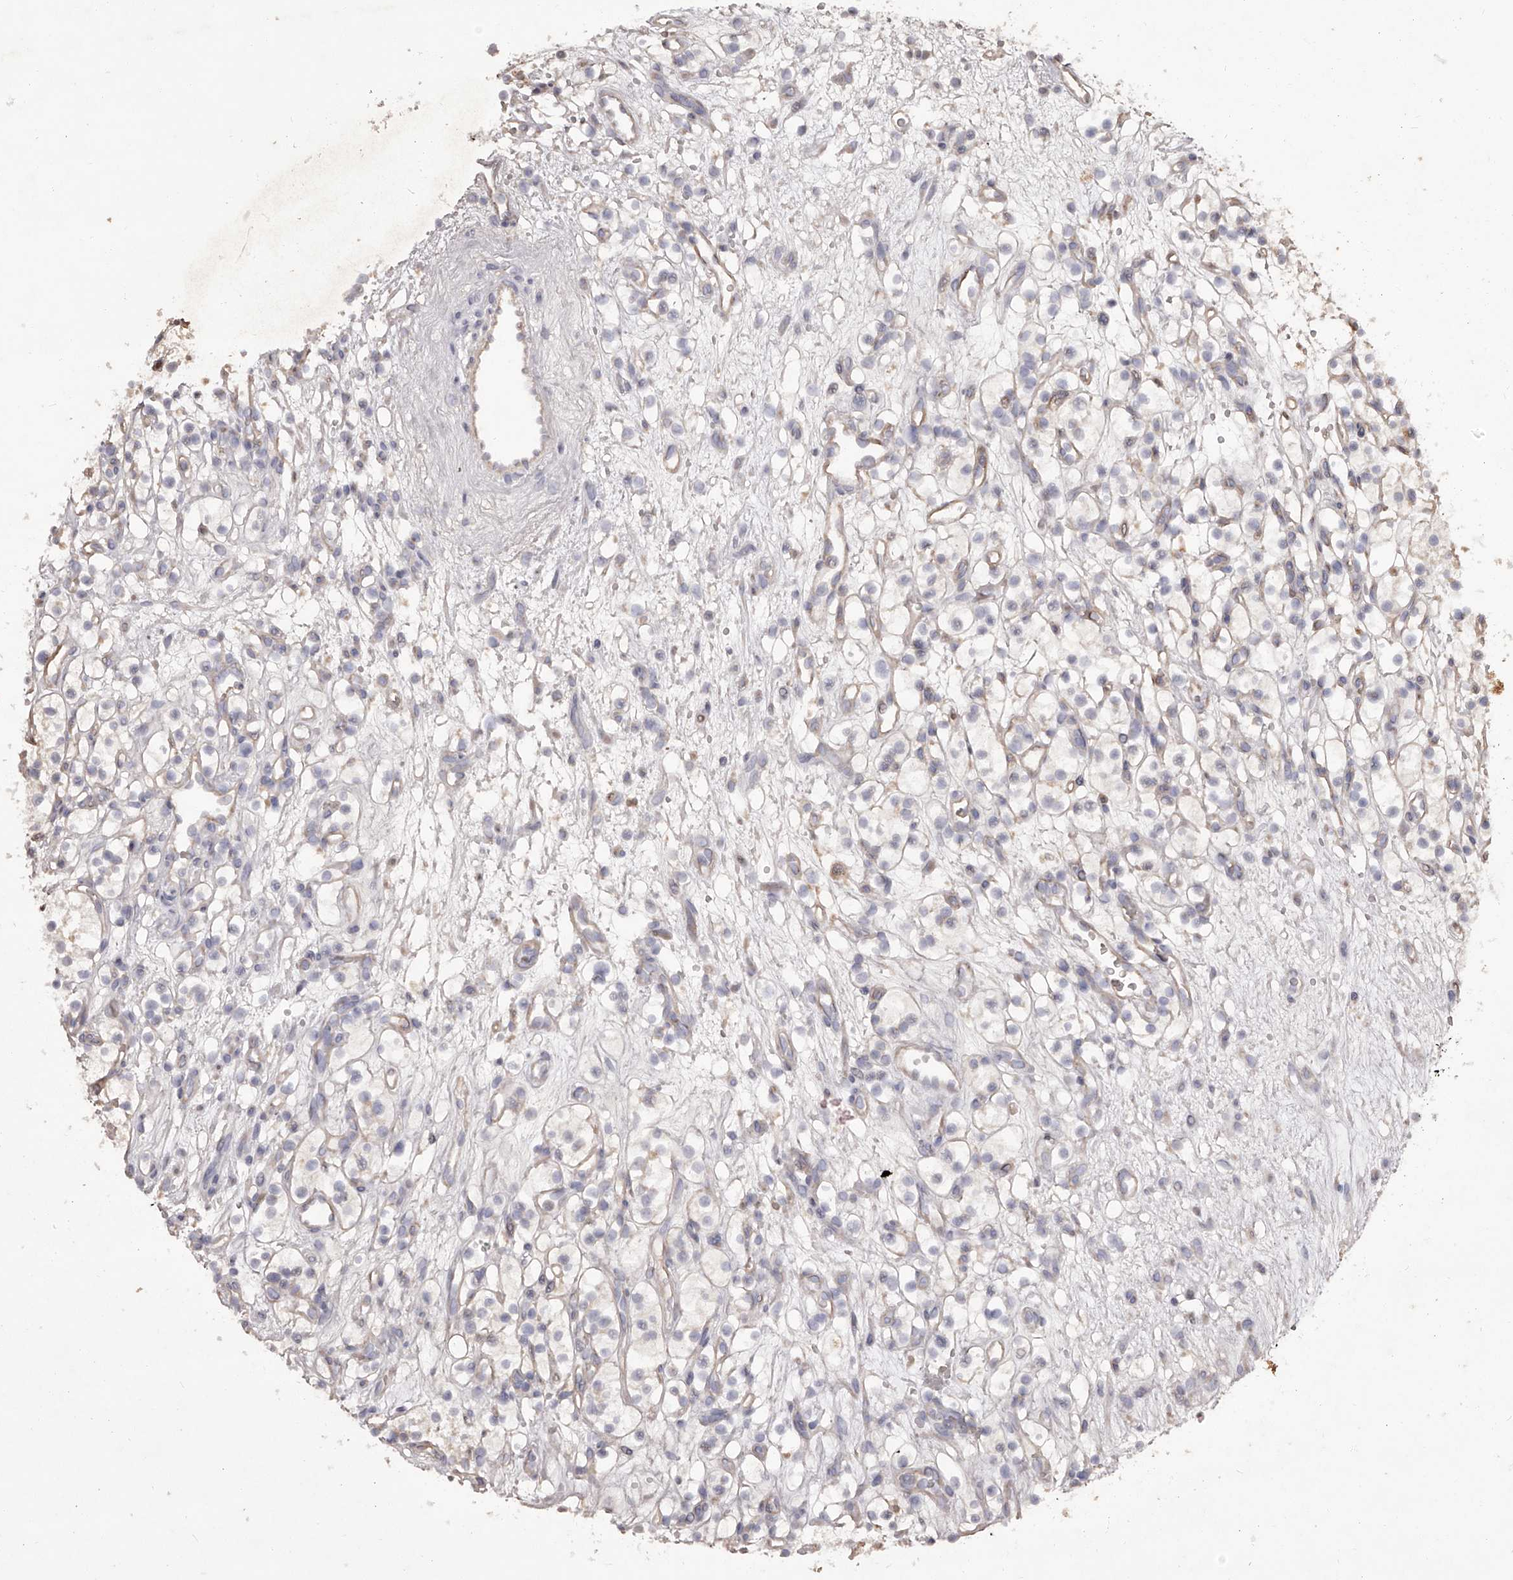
{"staining": {"intensity": "negative", "quantity": "none", "location": "none"}, "tissue": "renal cancer", "cell_type": "Tumor cells", "image_type": "cancer", "snomed": [{"axis": "morphology", "description": "Adenocarcinoma, NOS"}, {"axis": "topography", "description": "Kidney"}], "caption": "Immunohistochemical staining of human renal cancer reveals no significant staining in tumor cells. (Stains: DAB immunohistochemistry with hematoxylin counter stain, Microscopy: brightfield microscopy at high magnification).", "gene": "CRYZL1", "patient": {"sex": "female", "age": 57}}